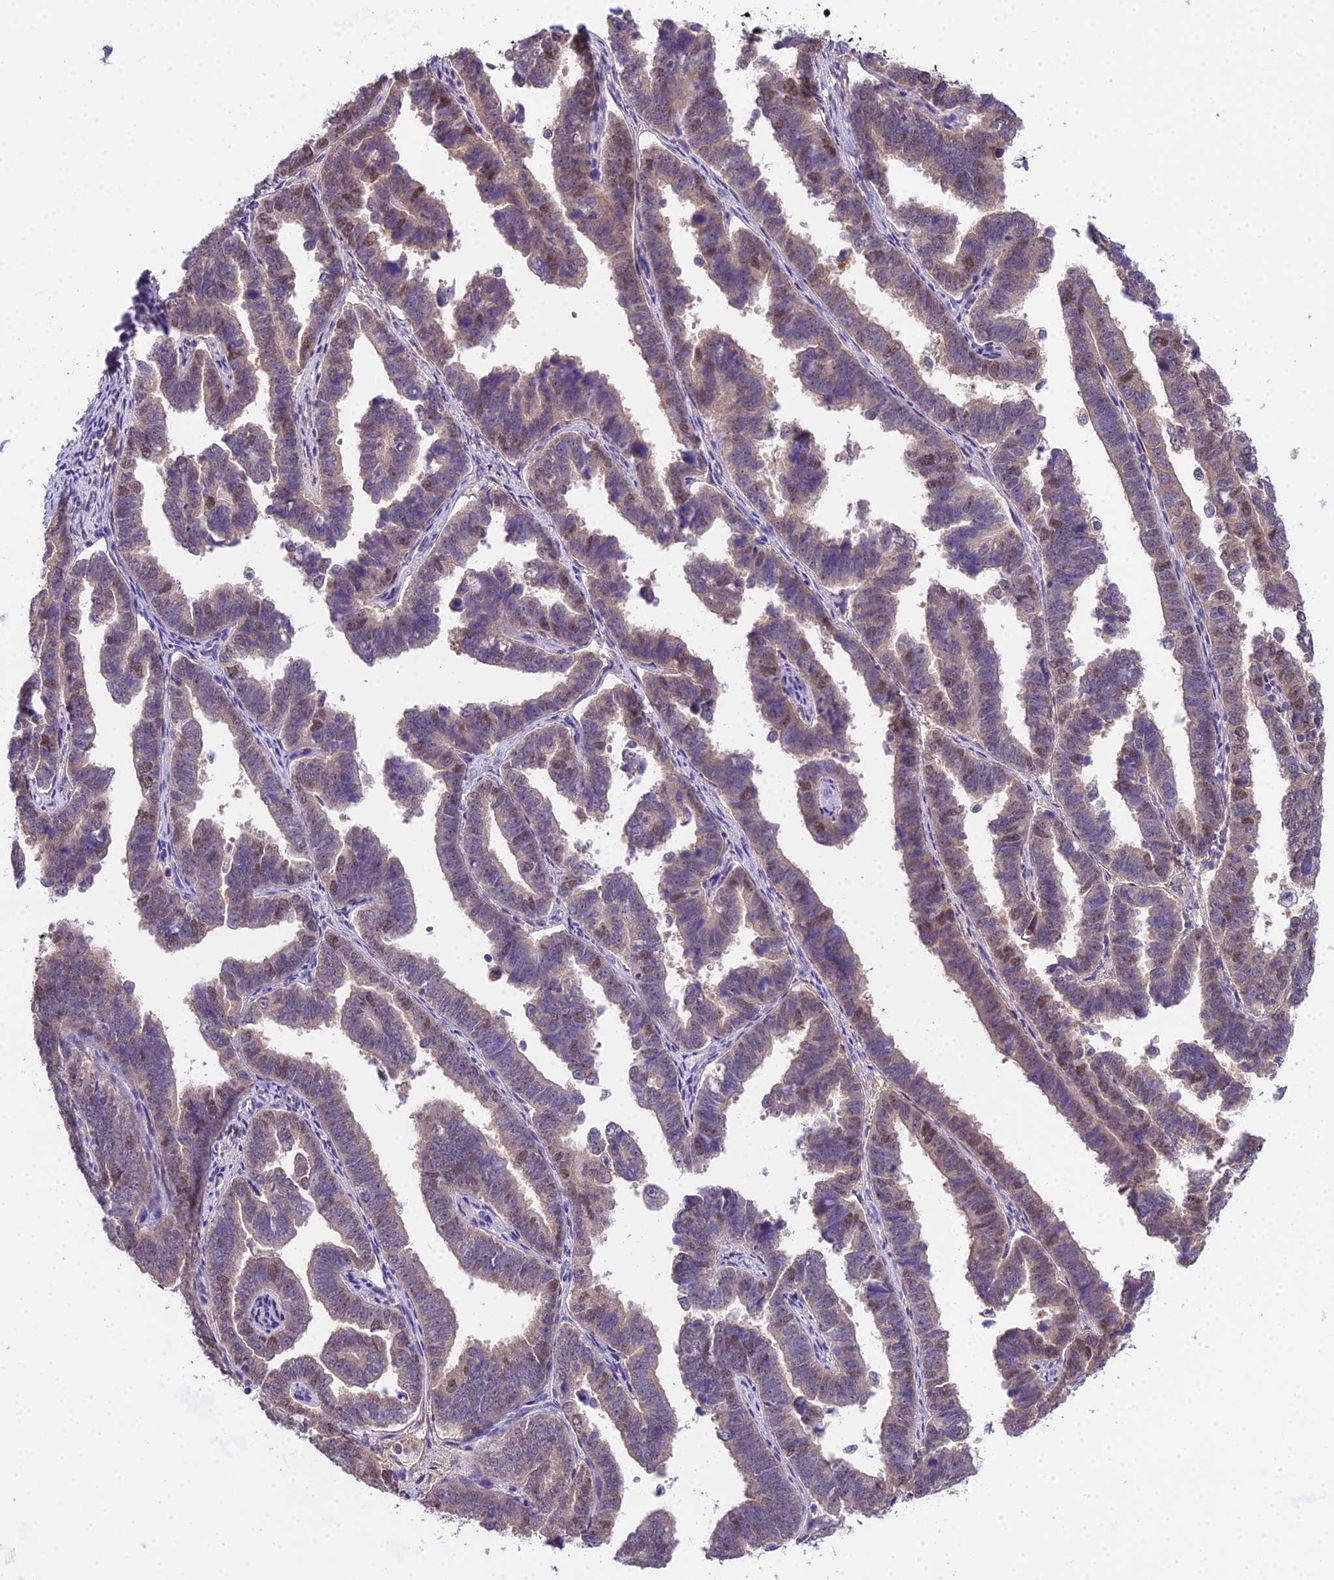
{"staining": {"intensity": "moderate", "quantity": "<25%", "location": "nuclear"}, "tissue": "endometrial cancer", "cell_type": "Tumor cells", "image_type": "cancer", "snomed": [{"axis": "morphology", "description": "Adenocarcinoma, NOS"}, {"axis": "topography", "description": "Endometrium"}], "caption": "Moderate nuclear staining is seen in approximately <25% of tumor cells in endometrial cancer.", "gene": "MAT2A", "patient": {"sex": "female", "age": 75}}